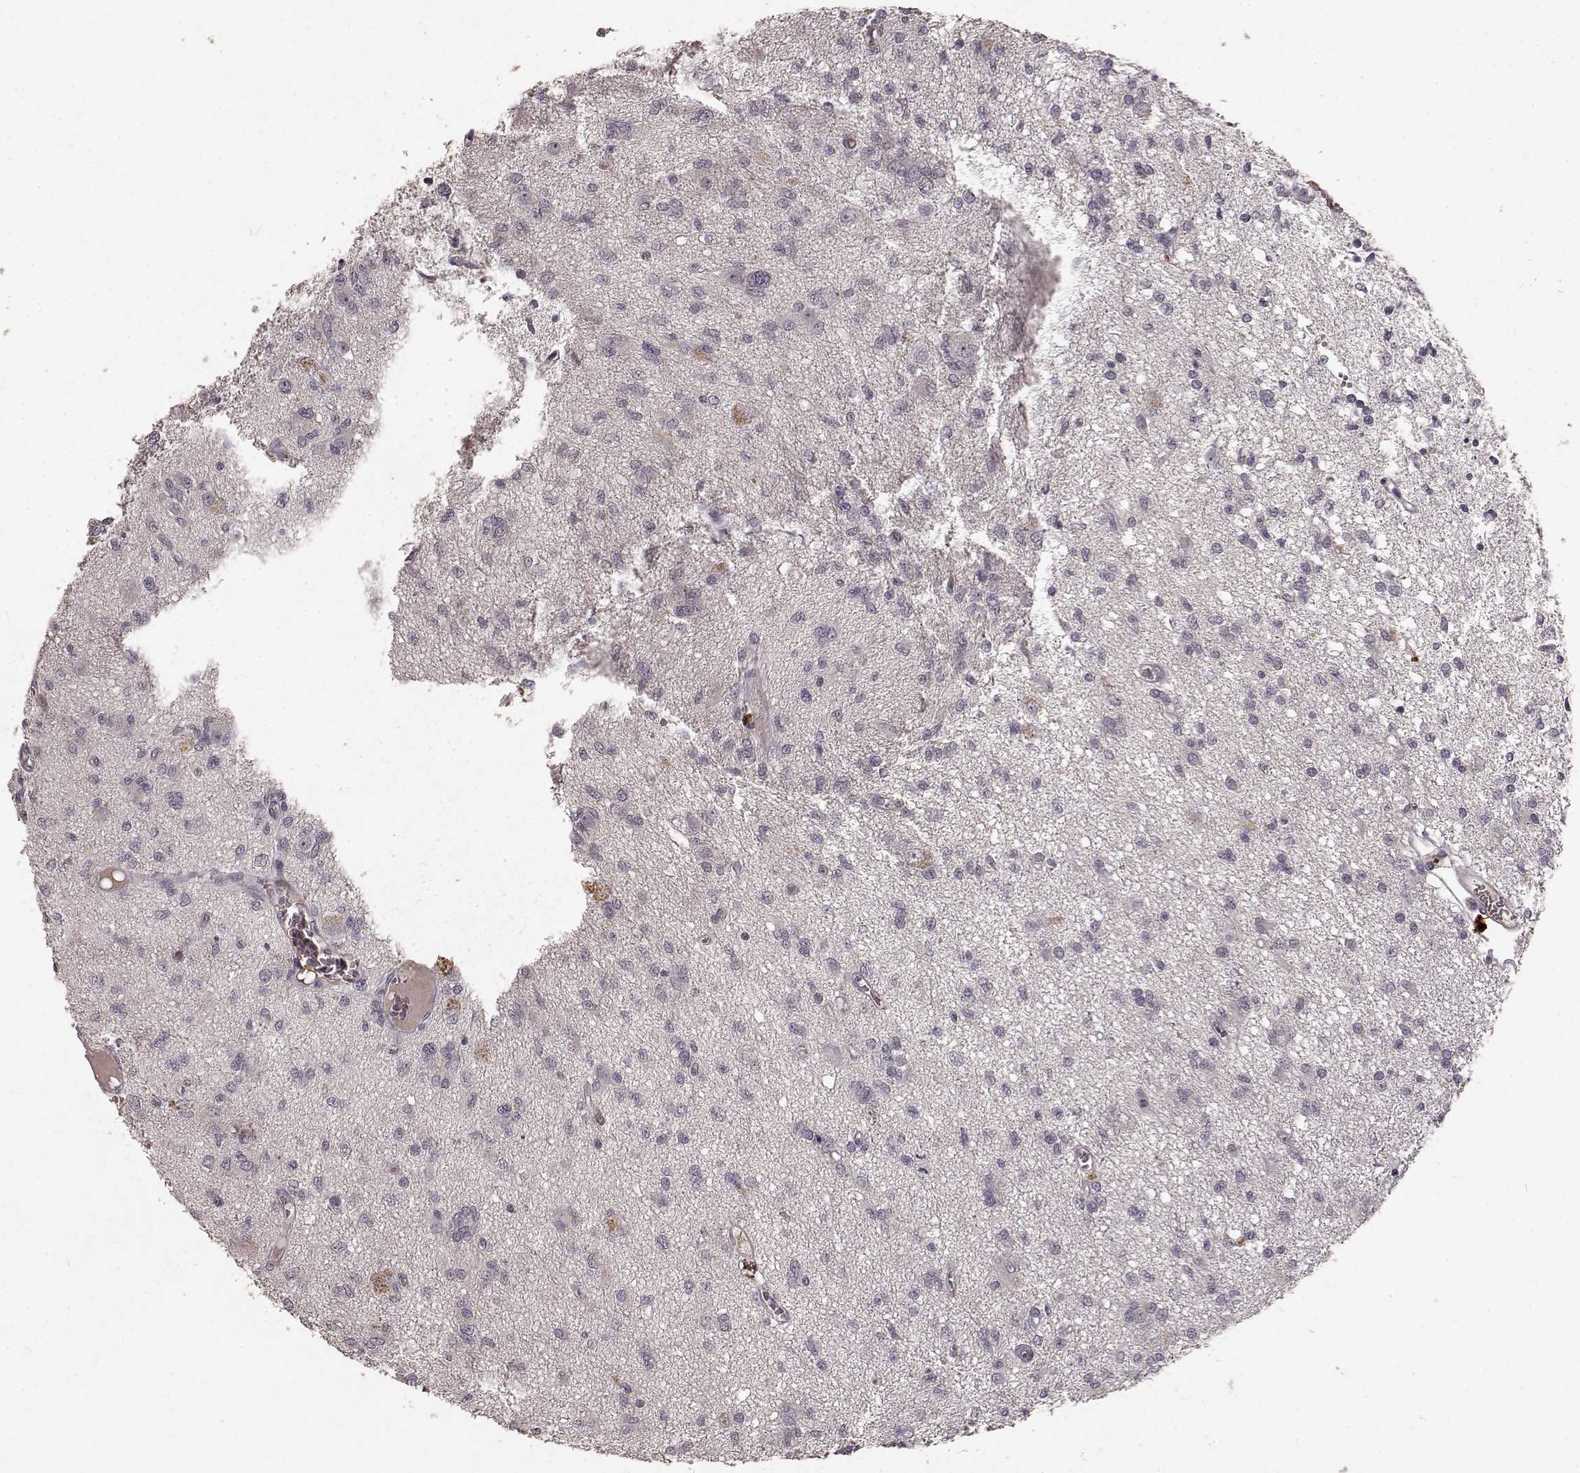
{"staining": {"intensity": "negative", "quantity": "none", "location": "none"}, "tissue": "glioma", "cell_type": "Tumor cells", "image_type": "cancer", "snomed": [{"axis": "morphology", "description": "Glioma, malignant, Low grade"}, {"axis": "topography", "description": "Brain"}], "caption": "This histopathology image is of glioma stained with immunohistochemistry to label a protein in brown with the nuclei are counter-stained blue. There is no positivity in tumor cells.", "gene": "SLC22A18", "patient": {"sex": "male", "age": 64}}